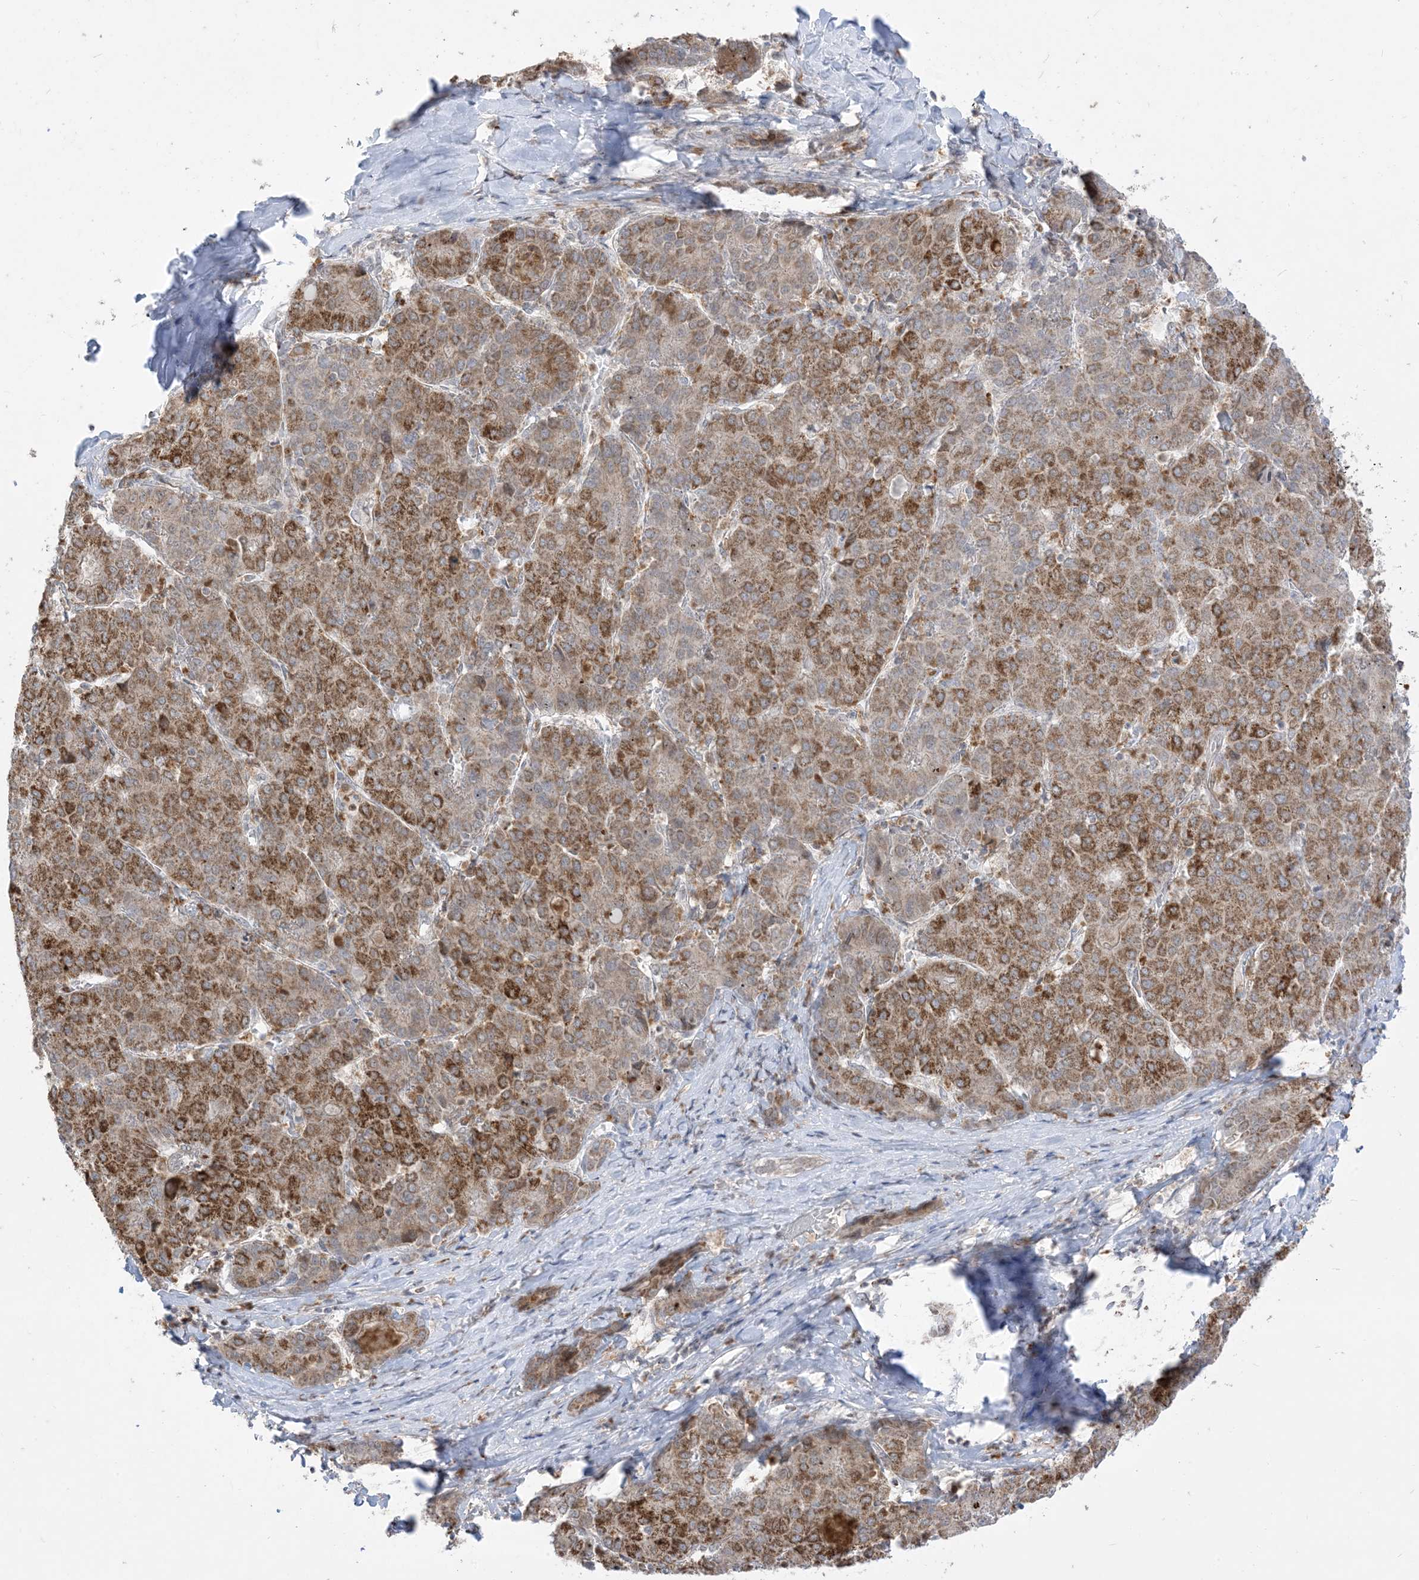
{"staining": {"intensity": "moderate", "quantity": ">75%", "location": "cytoplasmic/membranous"}, "tissue": "liver cancer", "cell_type": "Tumor cells", "image_type": "cancer", "snomed": [{"axis": "morphology", "description": "Carcinoma, Hepatocellular, NOS"}, {"axis": "topography", "description": "Liver"}], "caption": "Approximately >75% of tumor cells in human liver hepatocellular carcinoma demonstrate moderate cytoplasmic/membranous protein positivity as visualized by brown immunohistochemical staining.", "gene": "KANSL3", "patient": {"sex": "male", "age": 65}}